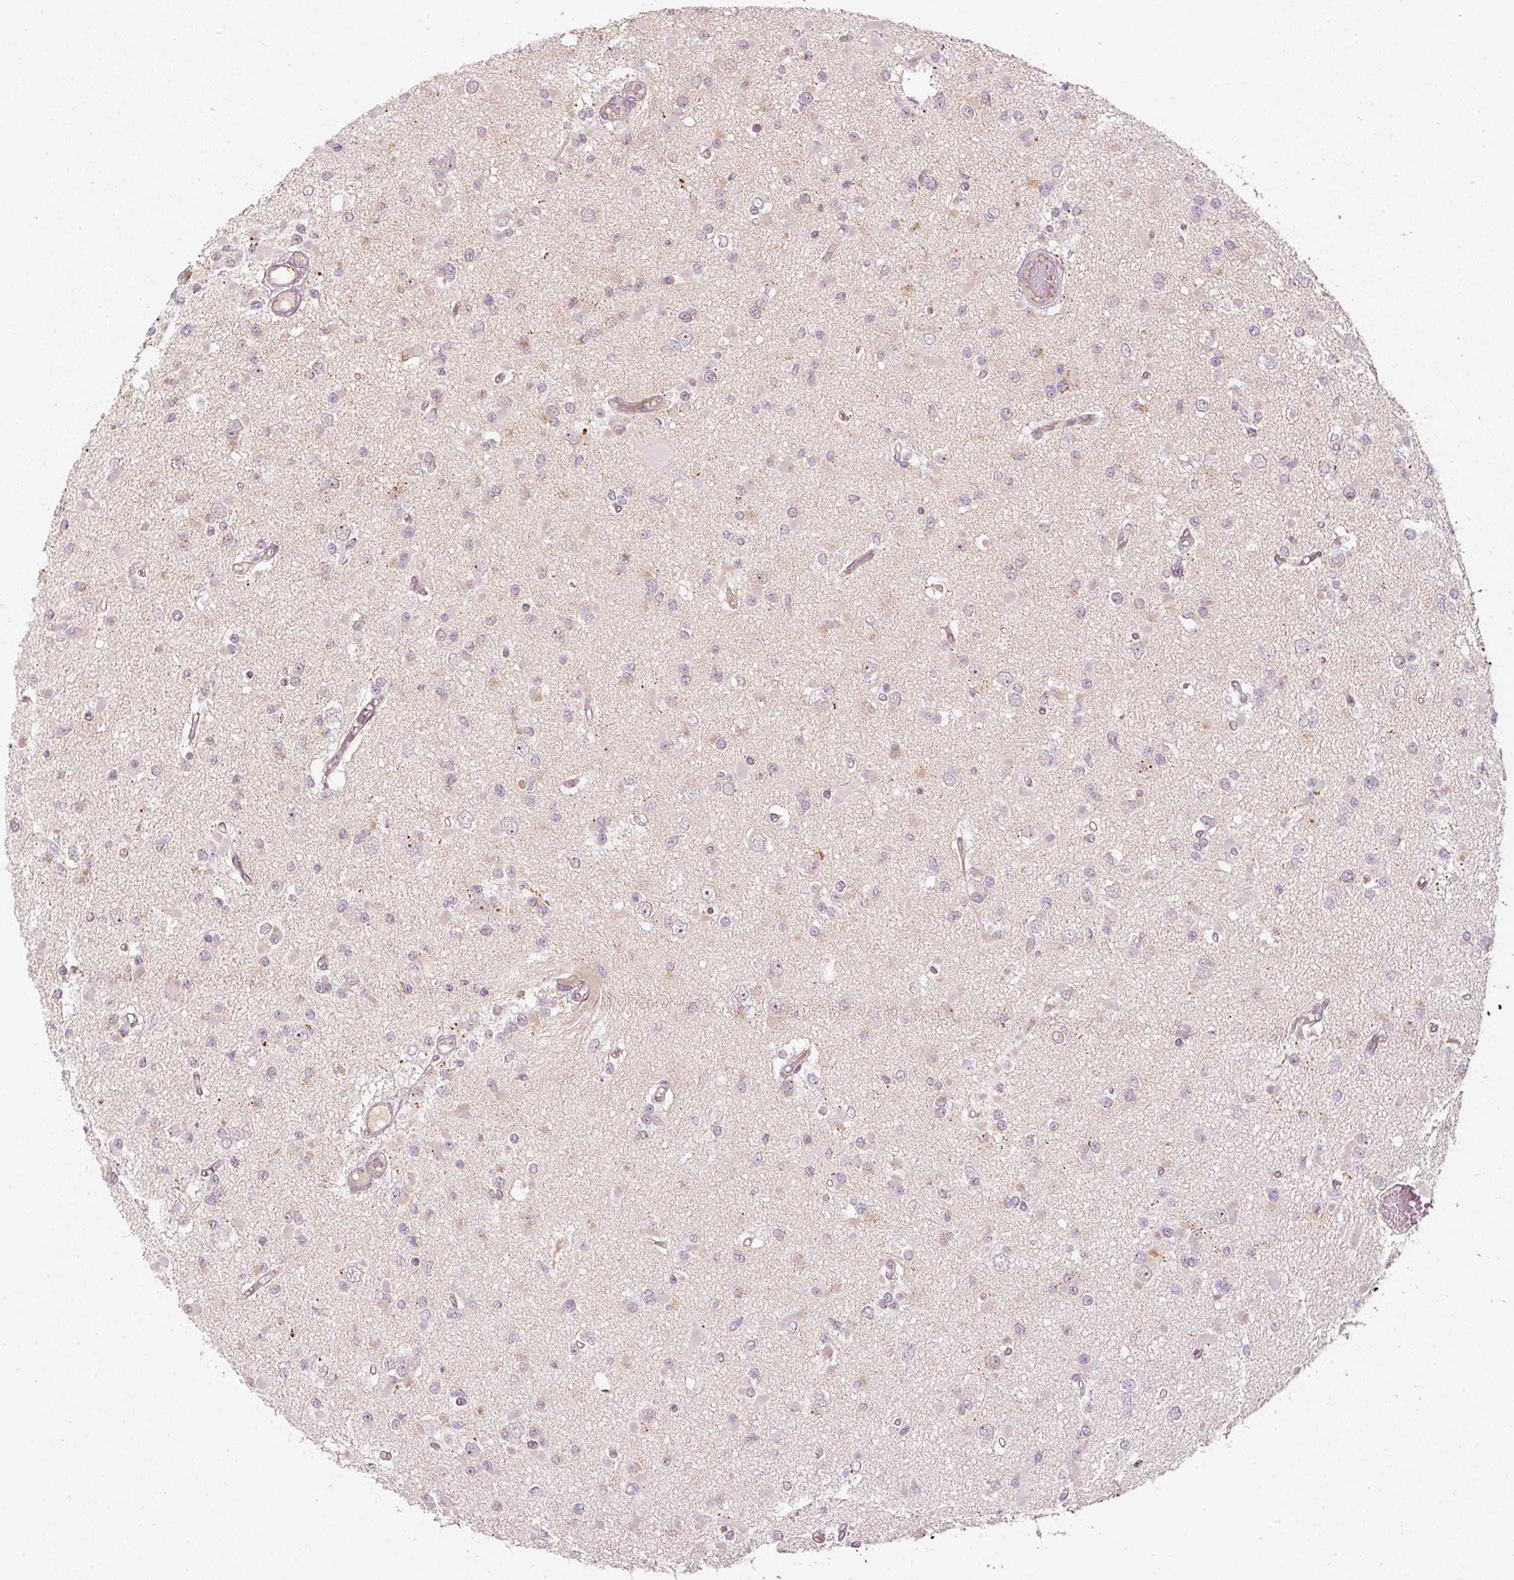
{"staining": {"intensity": "negative", "quantity": "none", "location": "none"}, "tissue": "glioma", "cell_type": "Tumor cells", "image_type": "cancer", "snomed": [{"axis": "morphology", "description": "Glioma, malignant, Low grade"}, {"axis": "topography", "description": "Brain"}], "caption": "Immunohistochemistry photomicrograph of neoplastic tissue: human malignant glioma (low-grade) stained with DAB (3,3'-diaminobenzidine) reveals no significant protein staining in tumor cells.", "gene": "CDC20B", "patient": {"sex": "female", "age": 22}}